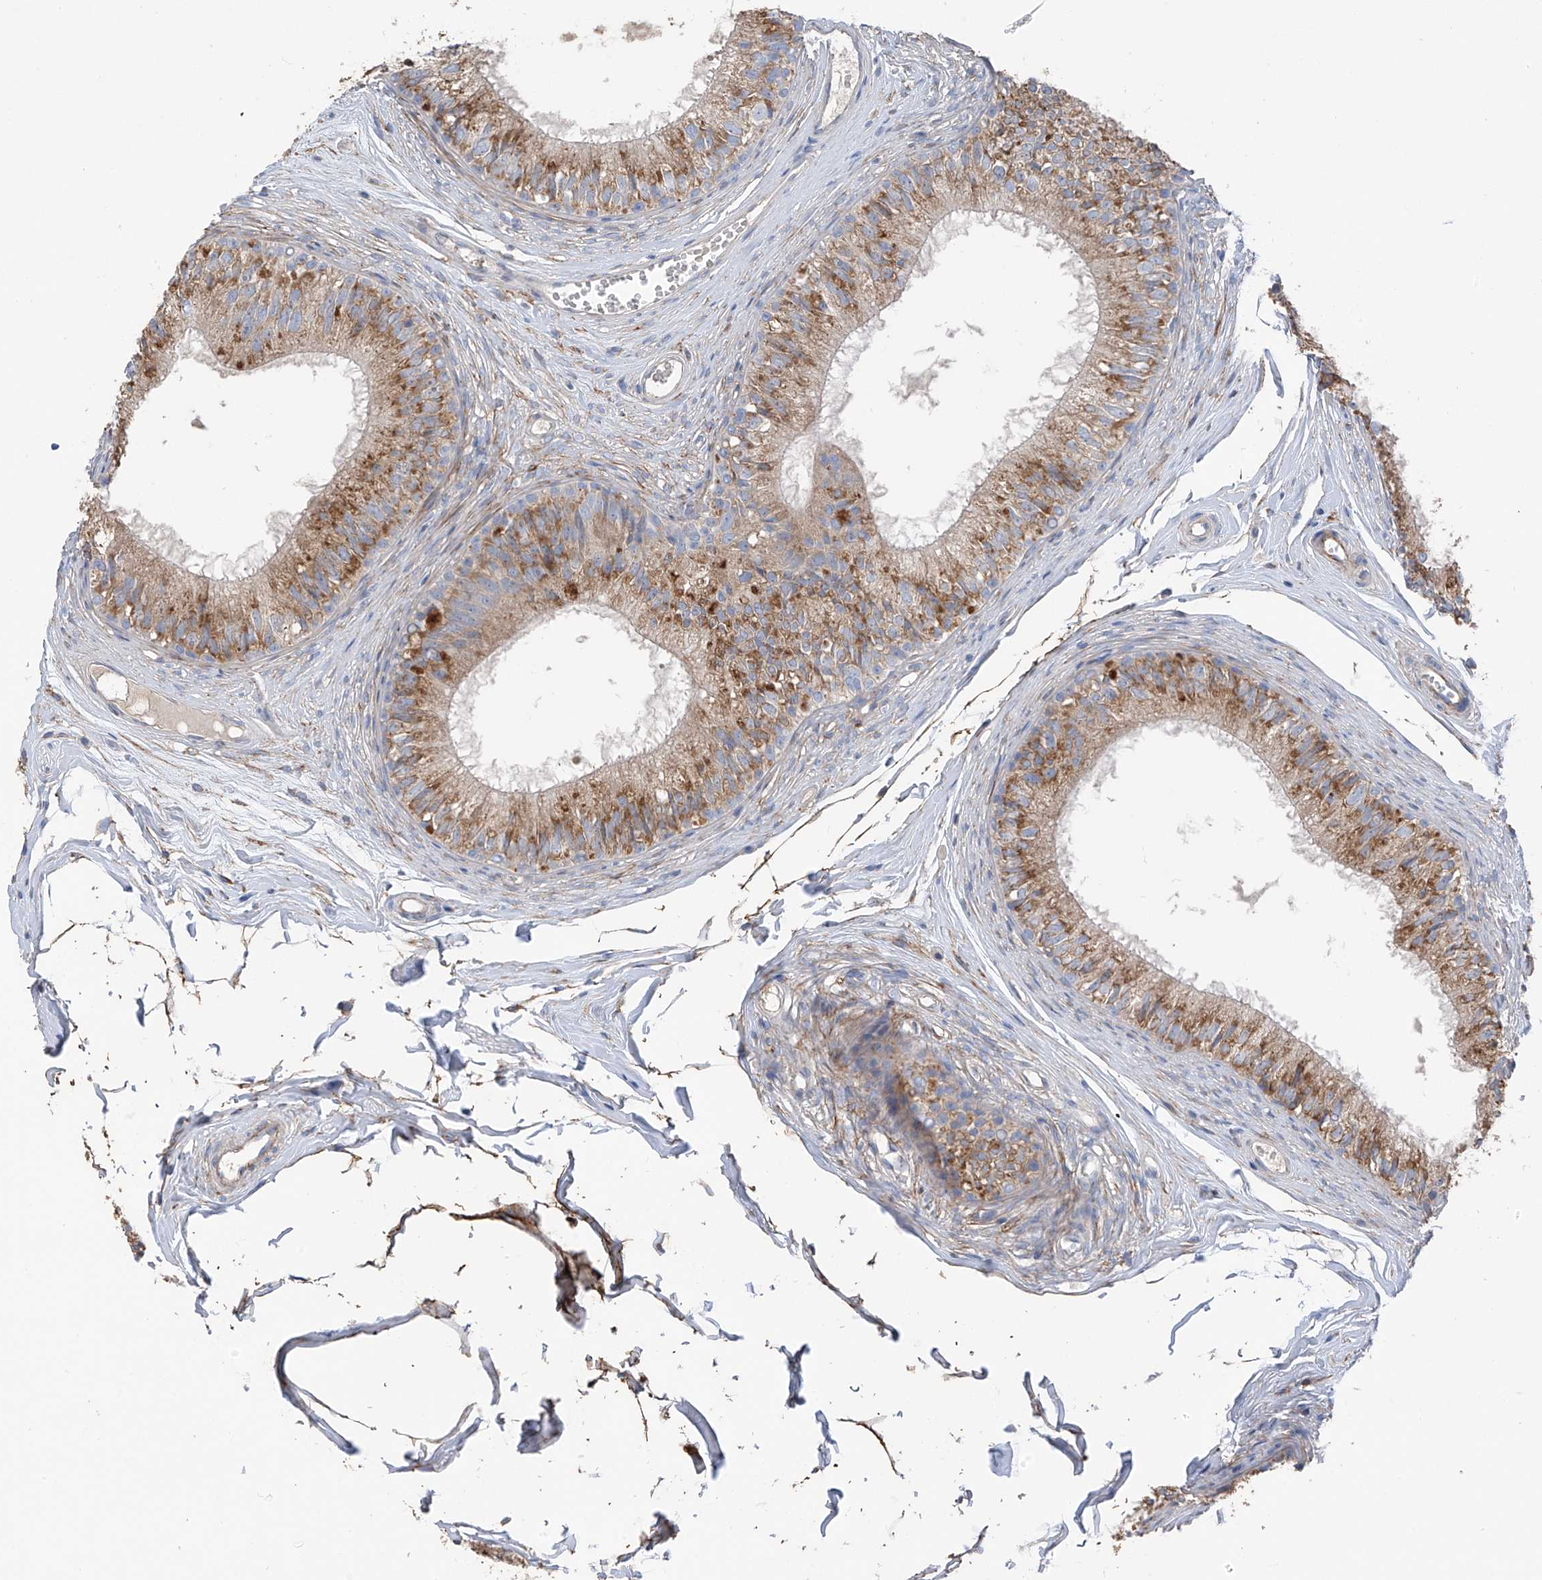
{"staining": {"intensity": "moderate", "quantity": ">75%", "location": "cytoplasmic/membranous"}, "tissue": "epididymis", "cell_type": "Glandular cells", "image_type": "normal", "snomed": [{"axis": "morphology", "description": "Normal tissue, NOS"}, {"axis": "morphology", "description": "Seminoma in situ"}, {"axis": "topography", "description": "Testis"}, {"axis": "topography", "description": "Epididymis"}], "caption": "High-magnification brightfield microscopy of benign epididymis stained with DAB (3,3'-diaminobenzidine) (brown) and counterstained with hematoxylin (blue). glandular cells exhibit moderate cytoplasmic/membranous staining is appreciated in approximately>75% of cells.", "gene": "GALNTL6", "patient": {"sex": "male", "age": 28}}